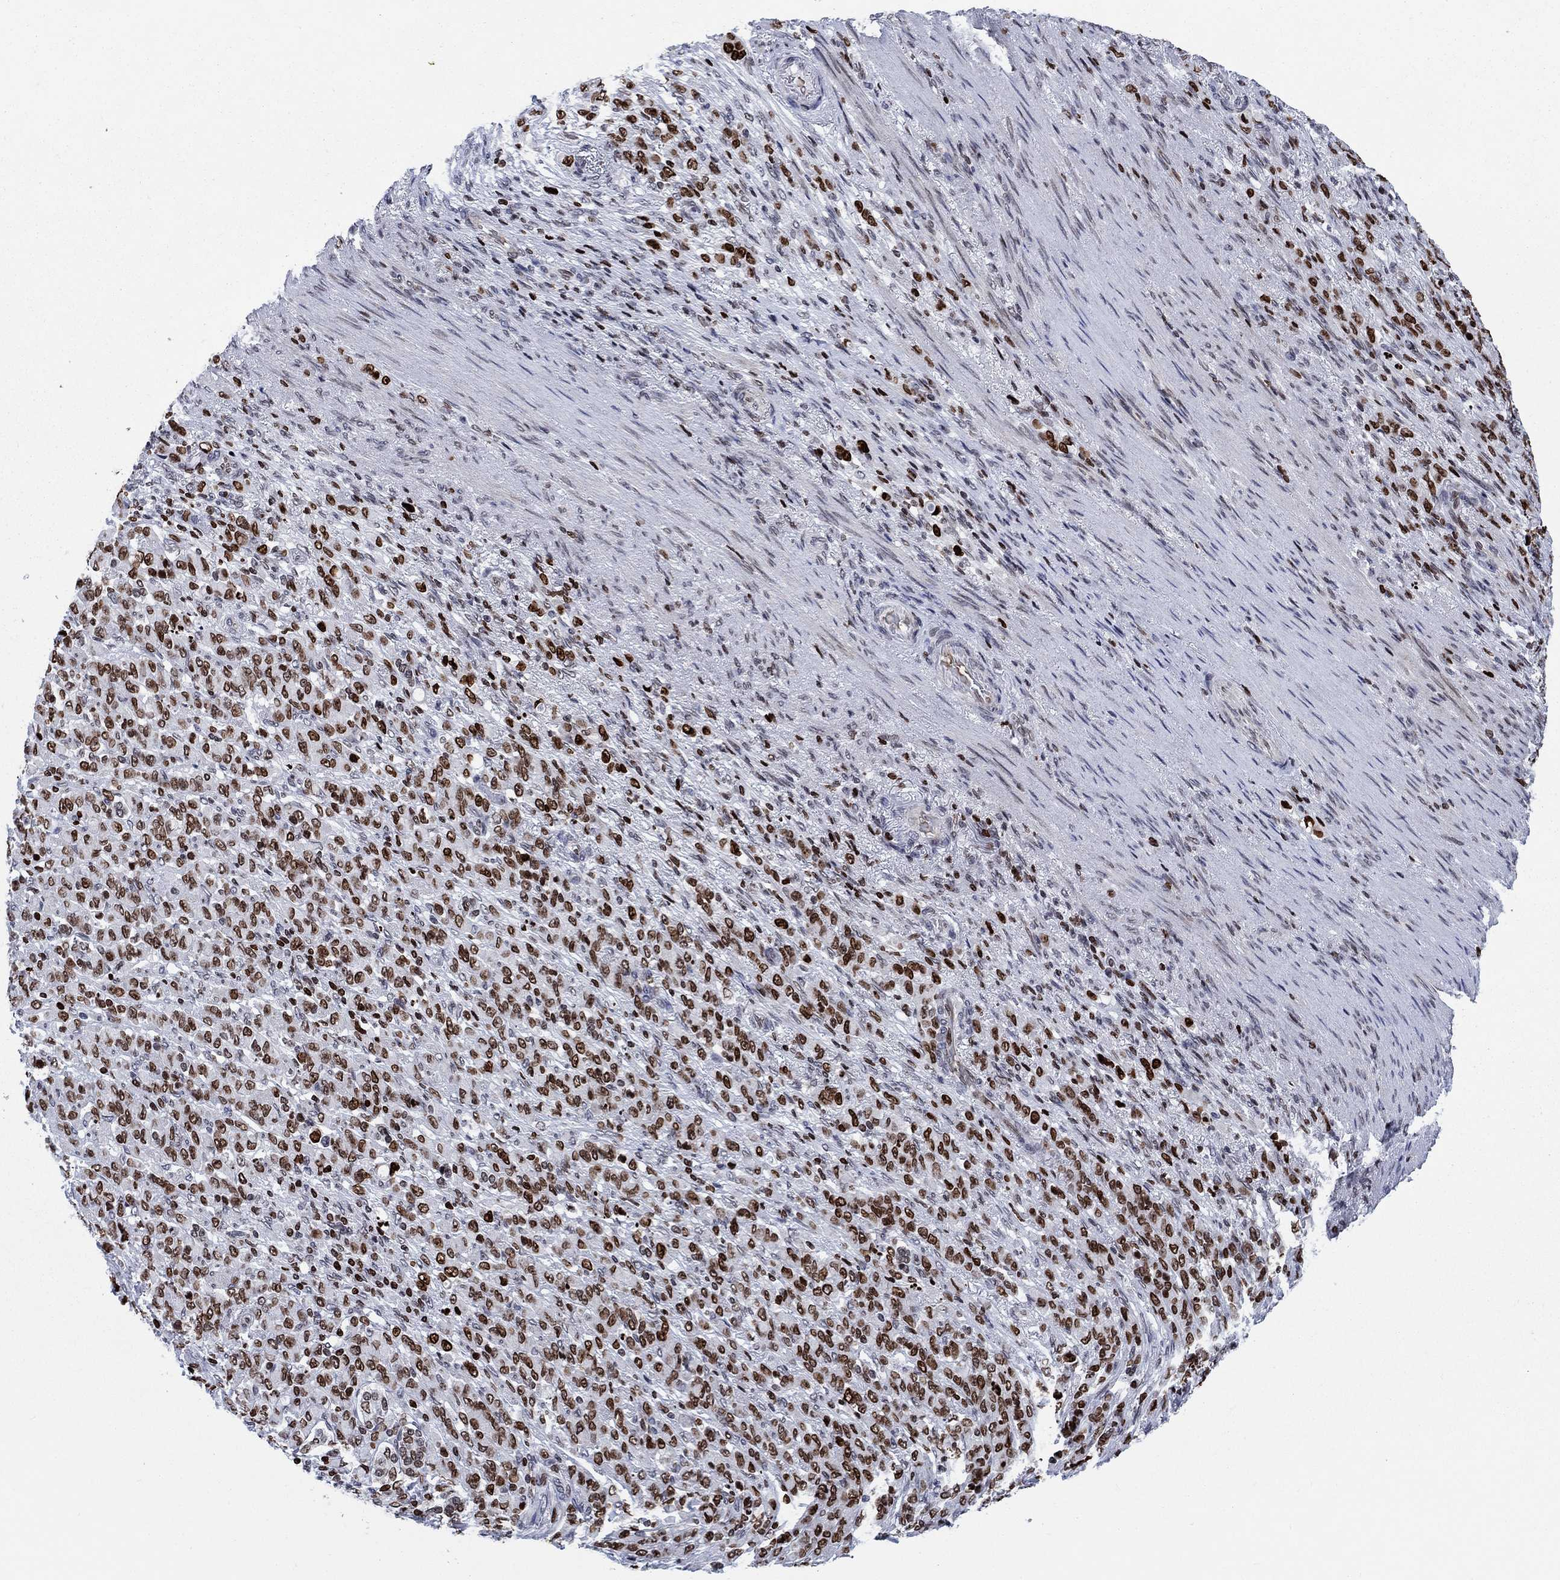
{"staining": {"intensity": "strong", "quantity": "25%-75%", "location": "nuclear"}, "tissue": "stomach cancer", "cell_type": "Tumor cells", "image_type": "cancer", "snomed": [{"axis": "morphology", "description": "Normal tissue, NOS"}, {"axis": "morphology", "description": "Adenocarcinoma, NOS"}, {"axis": "topography", "description": "Stomach"}], "caption": "Tumor cells show strong nuclear expression in about 25%-75% of cells in stomach cancer.", "gene": "HMGA1", "patient": {"sex": "female", "age": 79}}